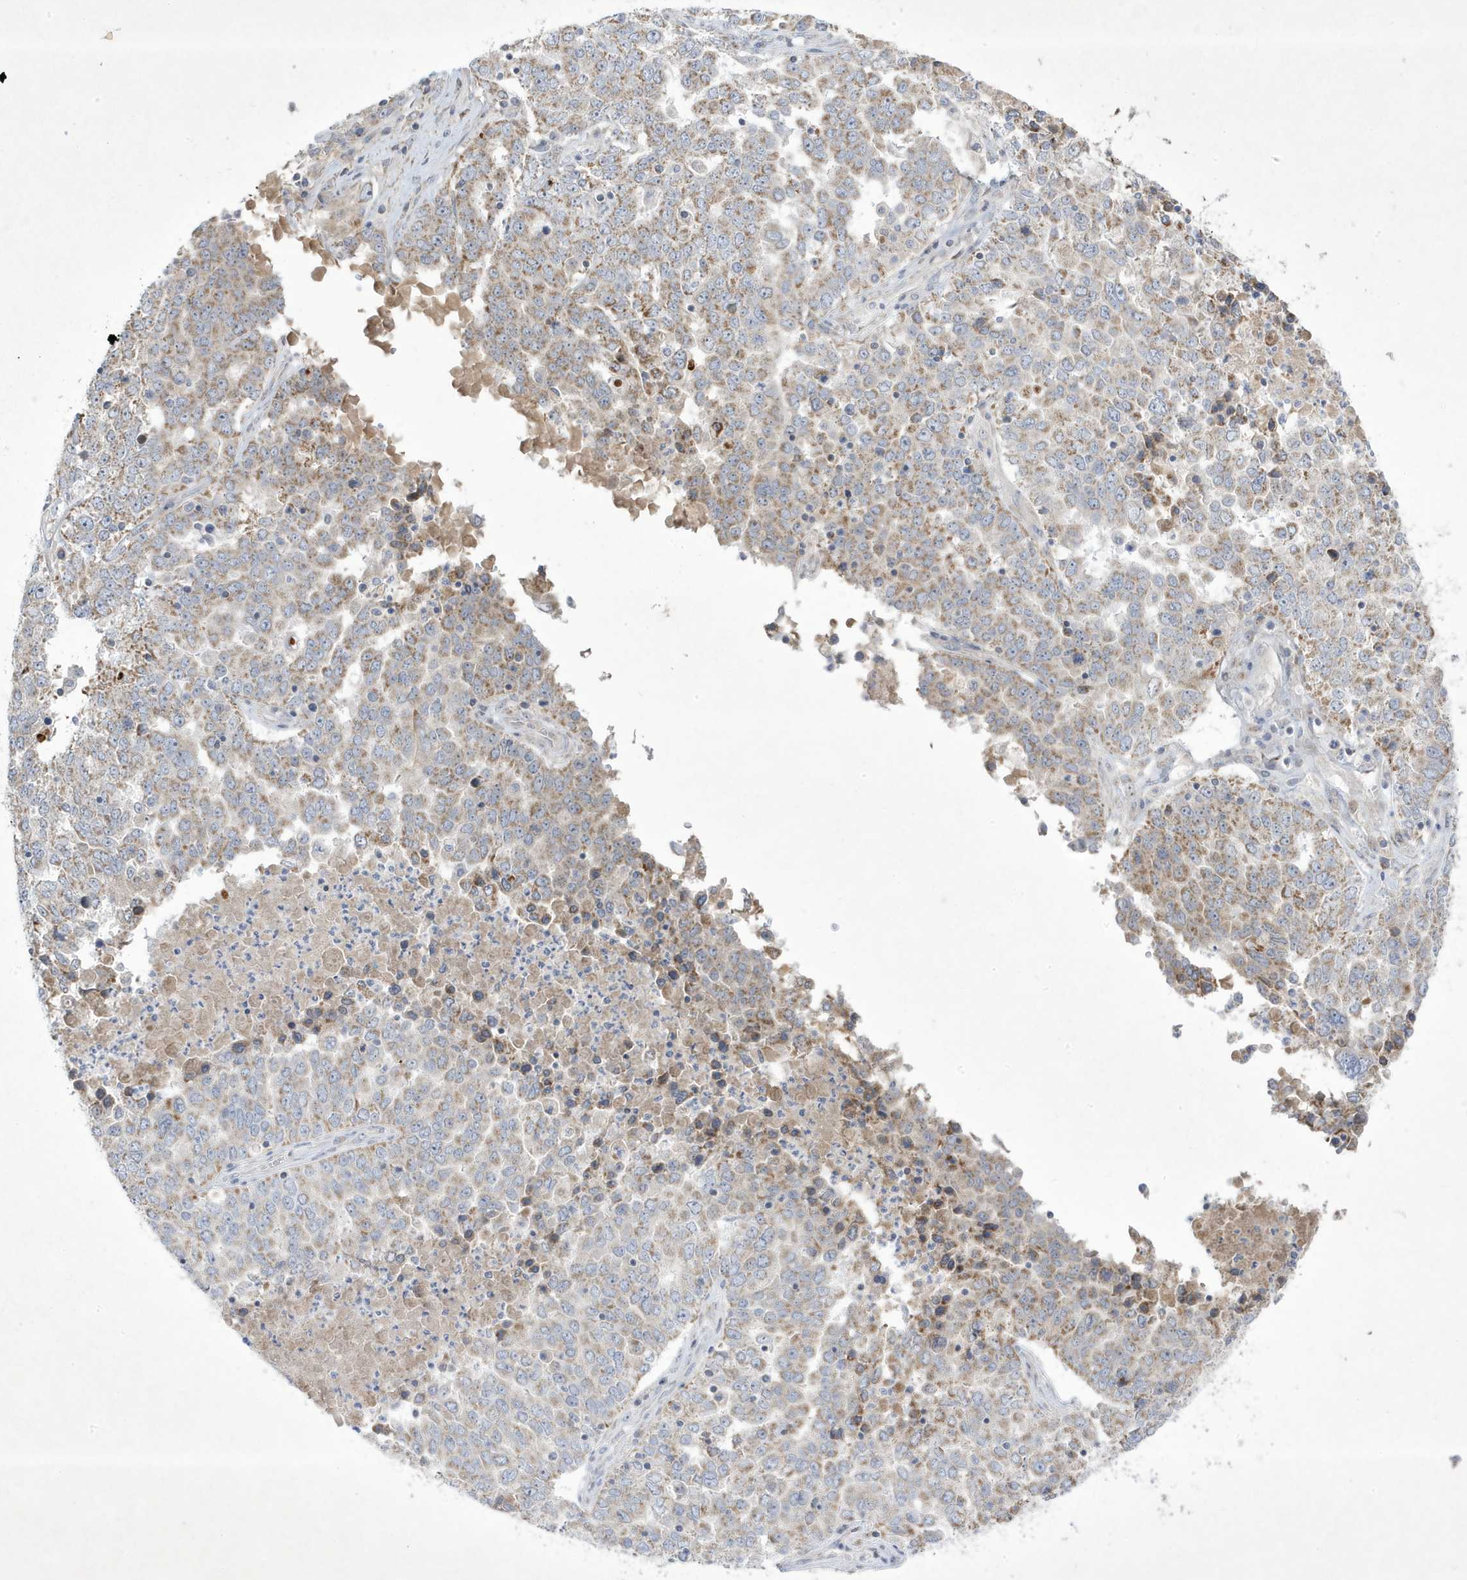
{"staining": {"intensity": "weak", "quantity": ">75%", "location": "cytoplasmic/membranous"}, "tissue": "ovarian cancer", "cell_type": "Tumor cells", "image_type": "cancer", "snomed": [{"axis": "morphology", "description": "Carcinoma, endometroid"}, {"axis": "topography", "description": "Ovary"}], "caption": "Tumor cells reveal weak cytoplasmic/membranous staining in approximately >75% of cells in ovarian cancer.", "gene": "ADAMTSL3", "patient": {"sex": "female", "age": 62}}